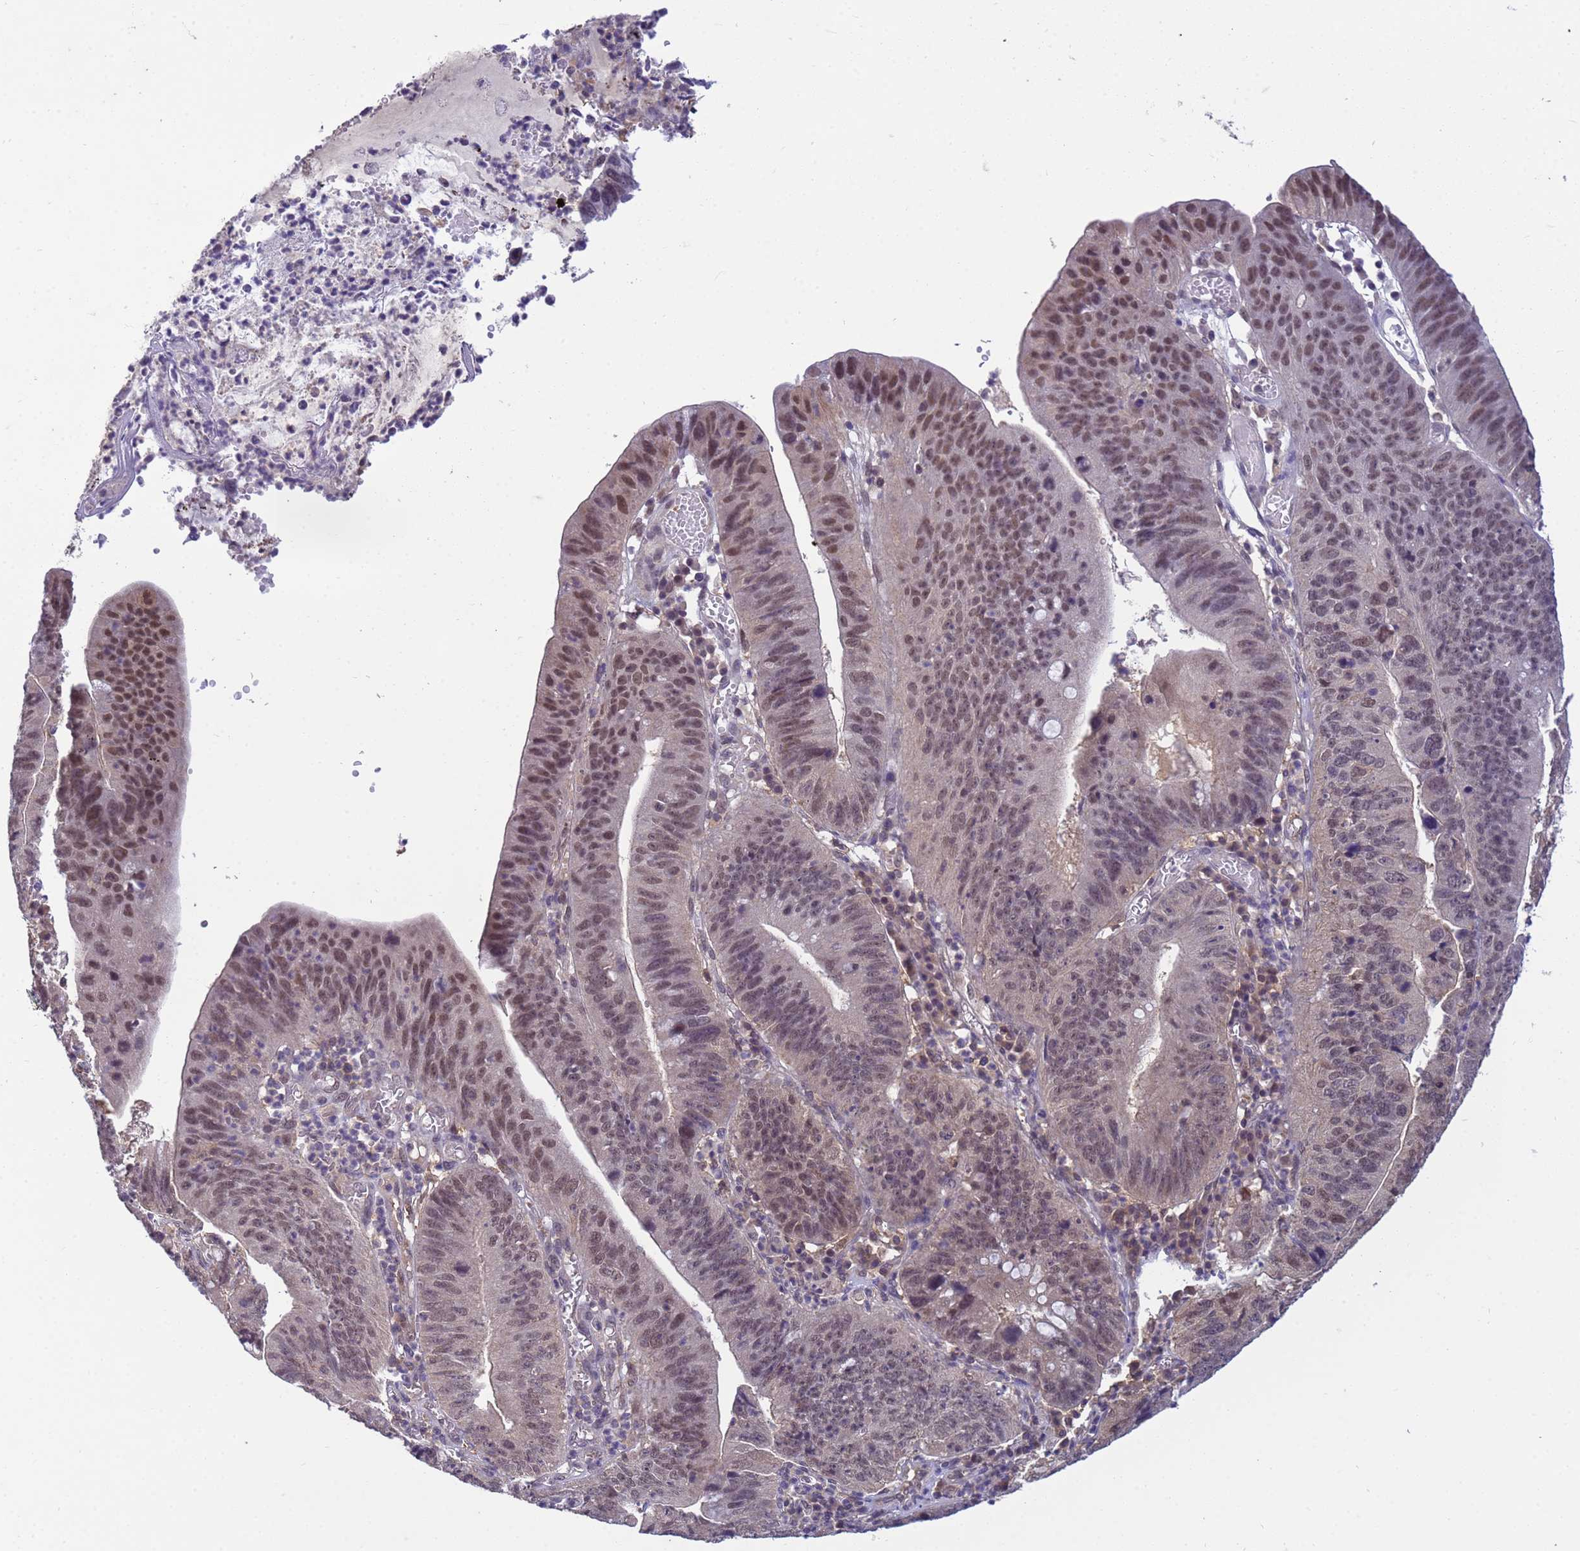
{"staining": {"intensity": "moderate", "quantity": "<25%", "location": "nuclear"}, "tissue": "stomach cancer", "cell_type": "Tumor cells", "image_type": "cancer", "snomed": [{"axis": "morphology", "description": "Adenocarcinoma, NOS"}, {"axis": "topography", "description": "Stomach"}], "caption": "This histopathology image shows adenocarcinoma (stomach) stained with immunohistochemistry to label a protein in brown. The nuclear of tumor cells show moderate positivity for the protein. Nuclei are counter-stained blue.", "gene": "NPEPPS", "patient": {"sex": "male", "age": 59}}